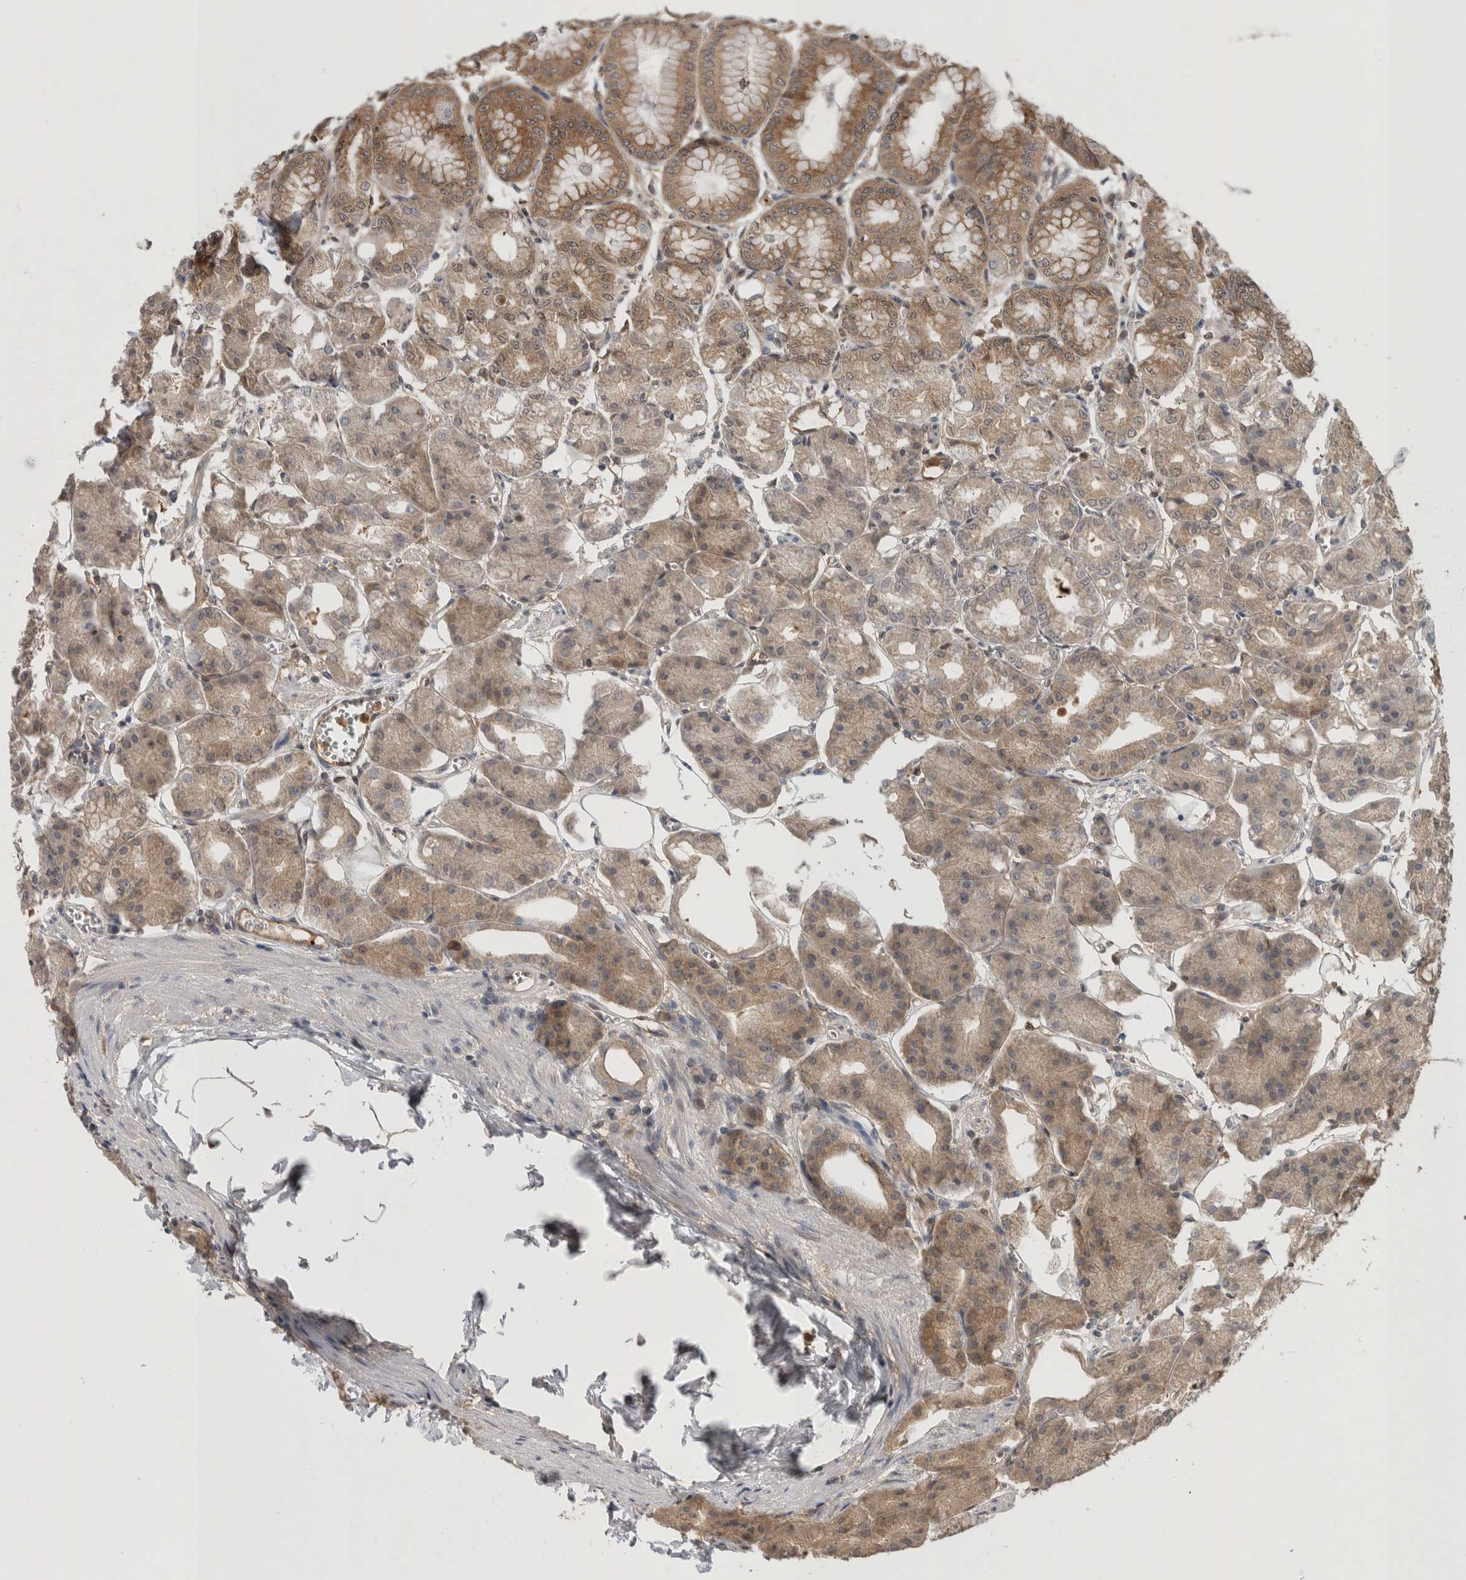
{"staining": {"intensity": "moderate", "quantity": ">75%", "location": "cytoplasmic/membranous"}, "tissue": "stomach", "cell_type": "Glandular cells", "image_type": "normal", "snomed": [{"axis": "morphology", "description": "Normal tissue, NOS"}, {"axis": "topography", "description": "Stomach, lower"}], "caption": "Brown immunohistochemical staining in unremarkable stomach shows moderate cytoplasmic/membranous positivity in approximately >75% of glandular cells. The protein is shown in brown color, while the nuclei are stained blue.", "gene": "ASTN2", "patient": {"sex": "male", "age": 71}}